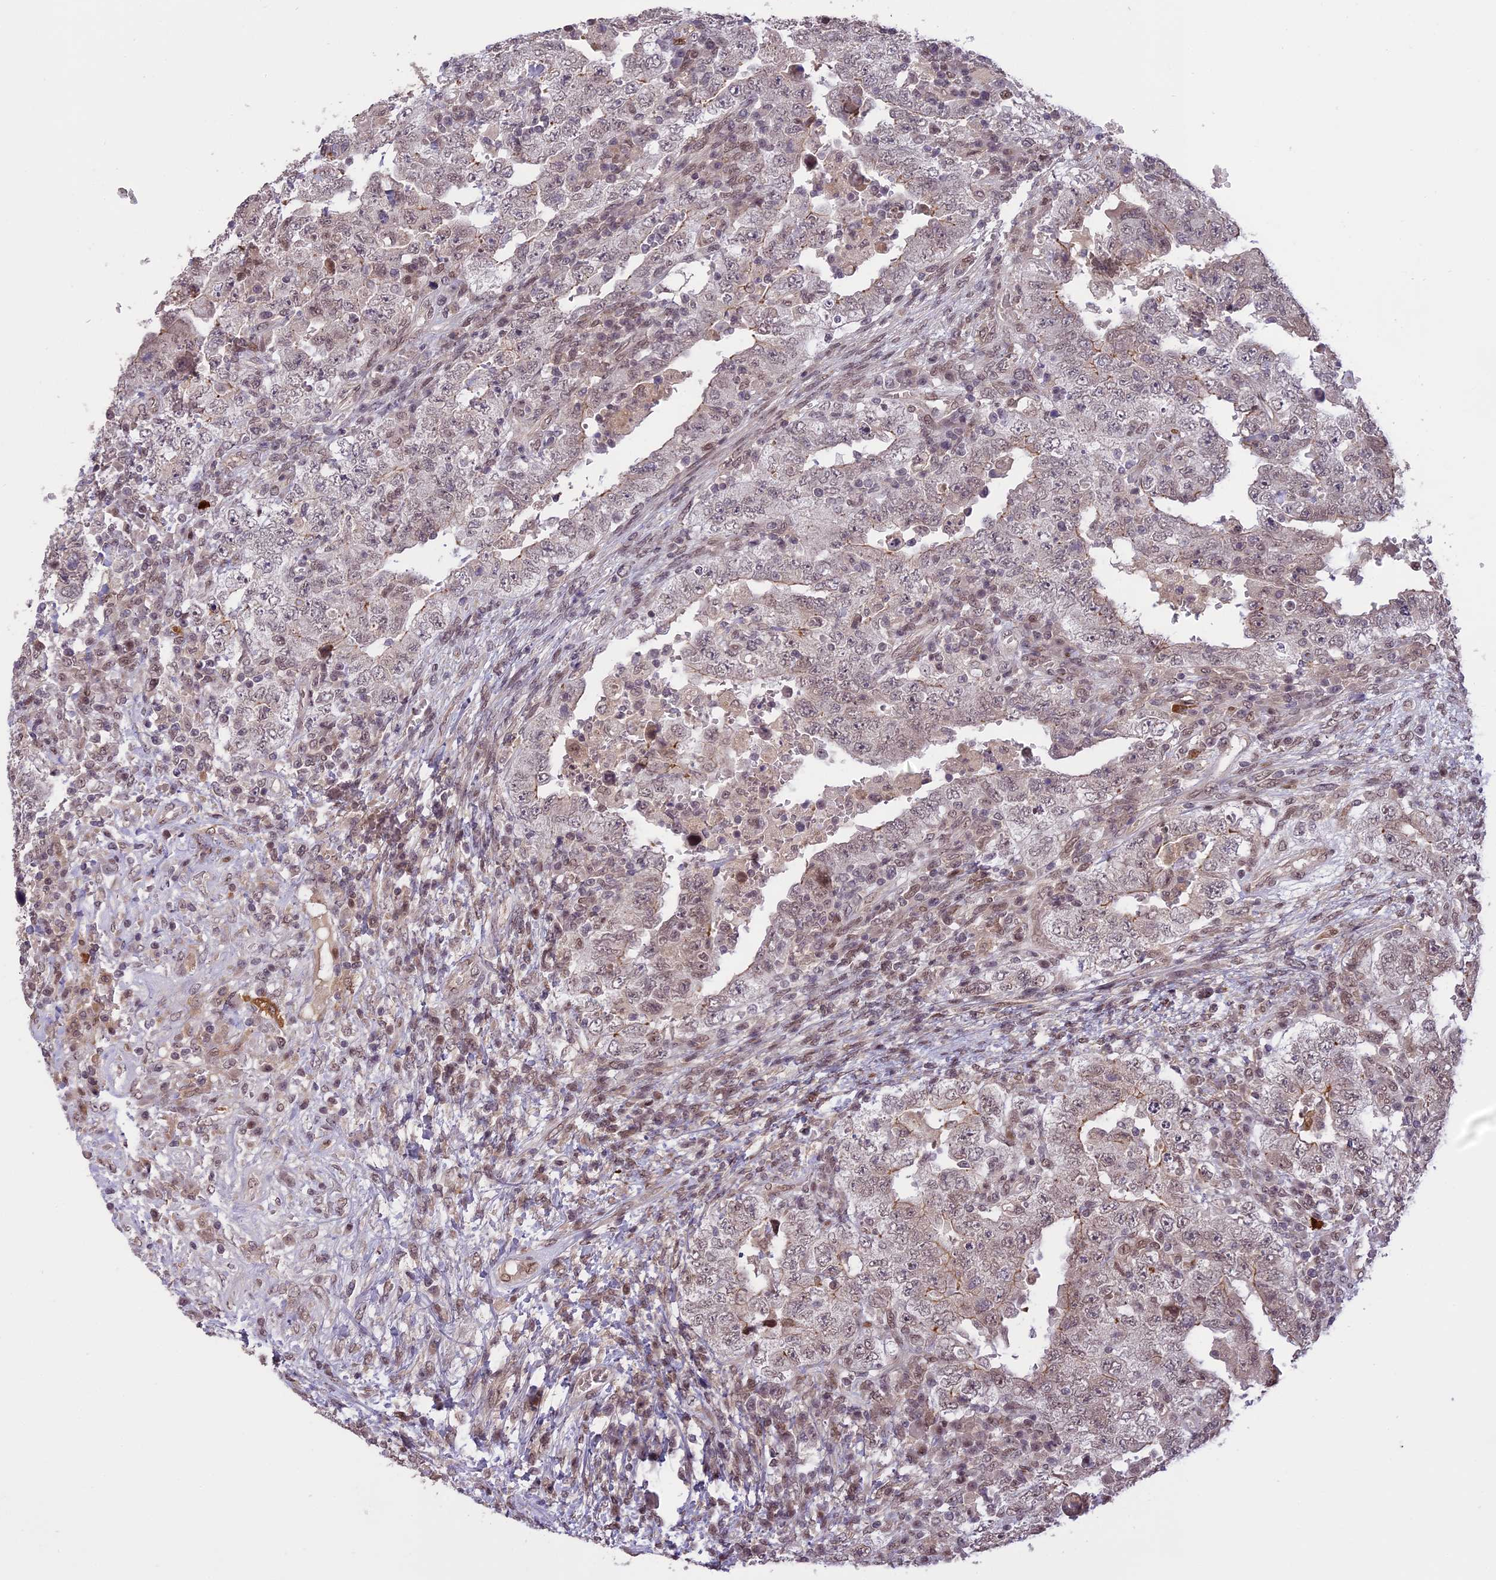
{"staining": {"intensity": "weak", "quantity": "<25%", "location": "cytoplasmic/membranous,nuclear"}, "tissue": "testis cancer", "cell_type": "Tumor cells", "image_type": "cancer", "snomed": [{"axis": "morphology", "description": "Carcinoma, Embryonal, NOS"}, {"axis": "topography", "description": "Testis"}], "caption": "Embryonal carcinoma (testis) was stained to show a protein in brown. There is no significant positivity in tumor cells.", "gene": "PRELID2", "patient": {"sex": "male", "age": 26}}